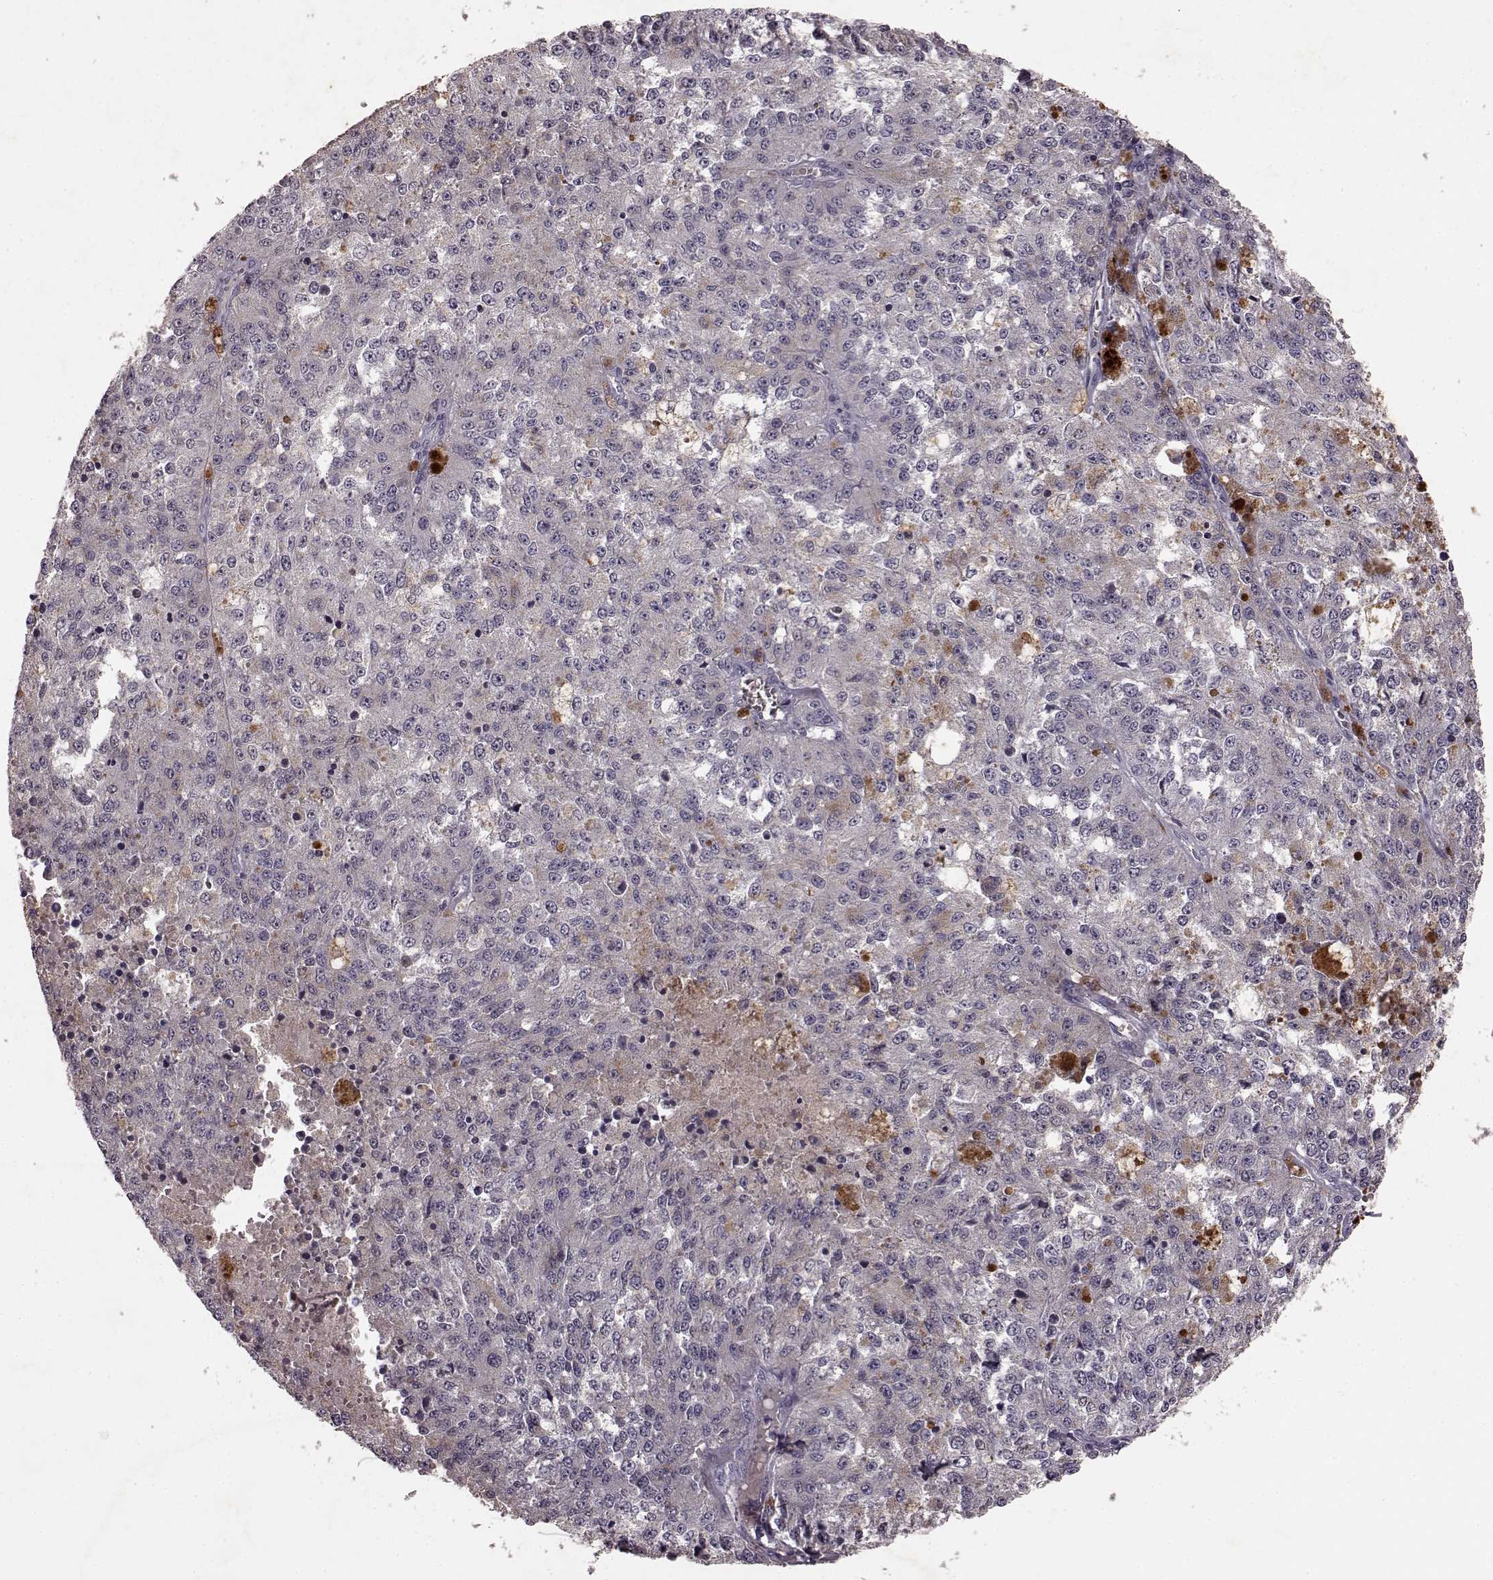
{"staining": {"intensity": "negative", "quantity": "none", "location": "none"}, "tissue": "melanoma", "cell_type": "Tumor cells", "image_type": "cancer", "snomed": [{"axis": "morphology", "description": "Malignant melanoma, Metastatic site"}, {"axis": "topography", "description": "Lymph node"}], "caption": "An image of human malignant melanoma (metastatic site) is negative for staining in tumor cells.", "gene": "FRRS1L", "patient": {"sex": "female", "age": 64}}